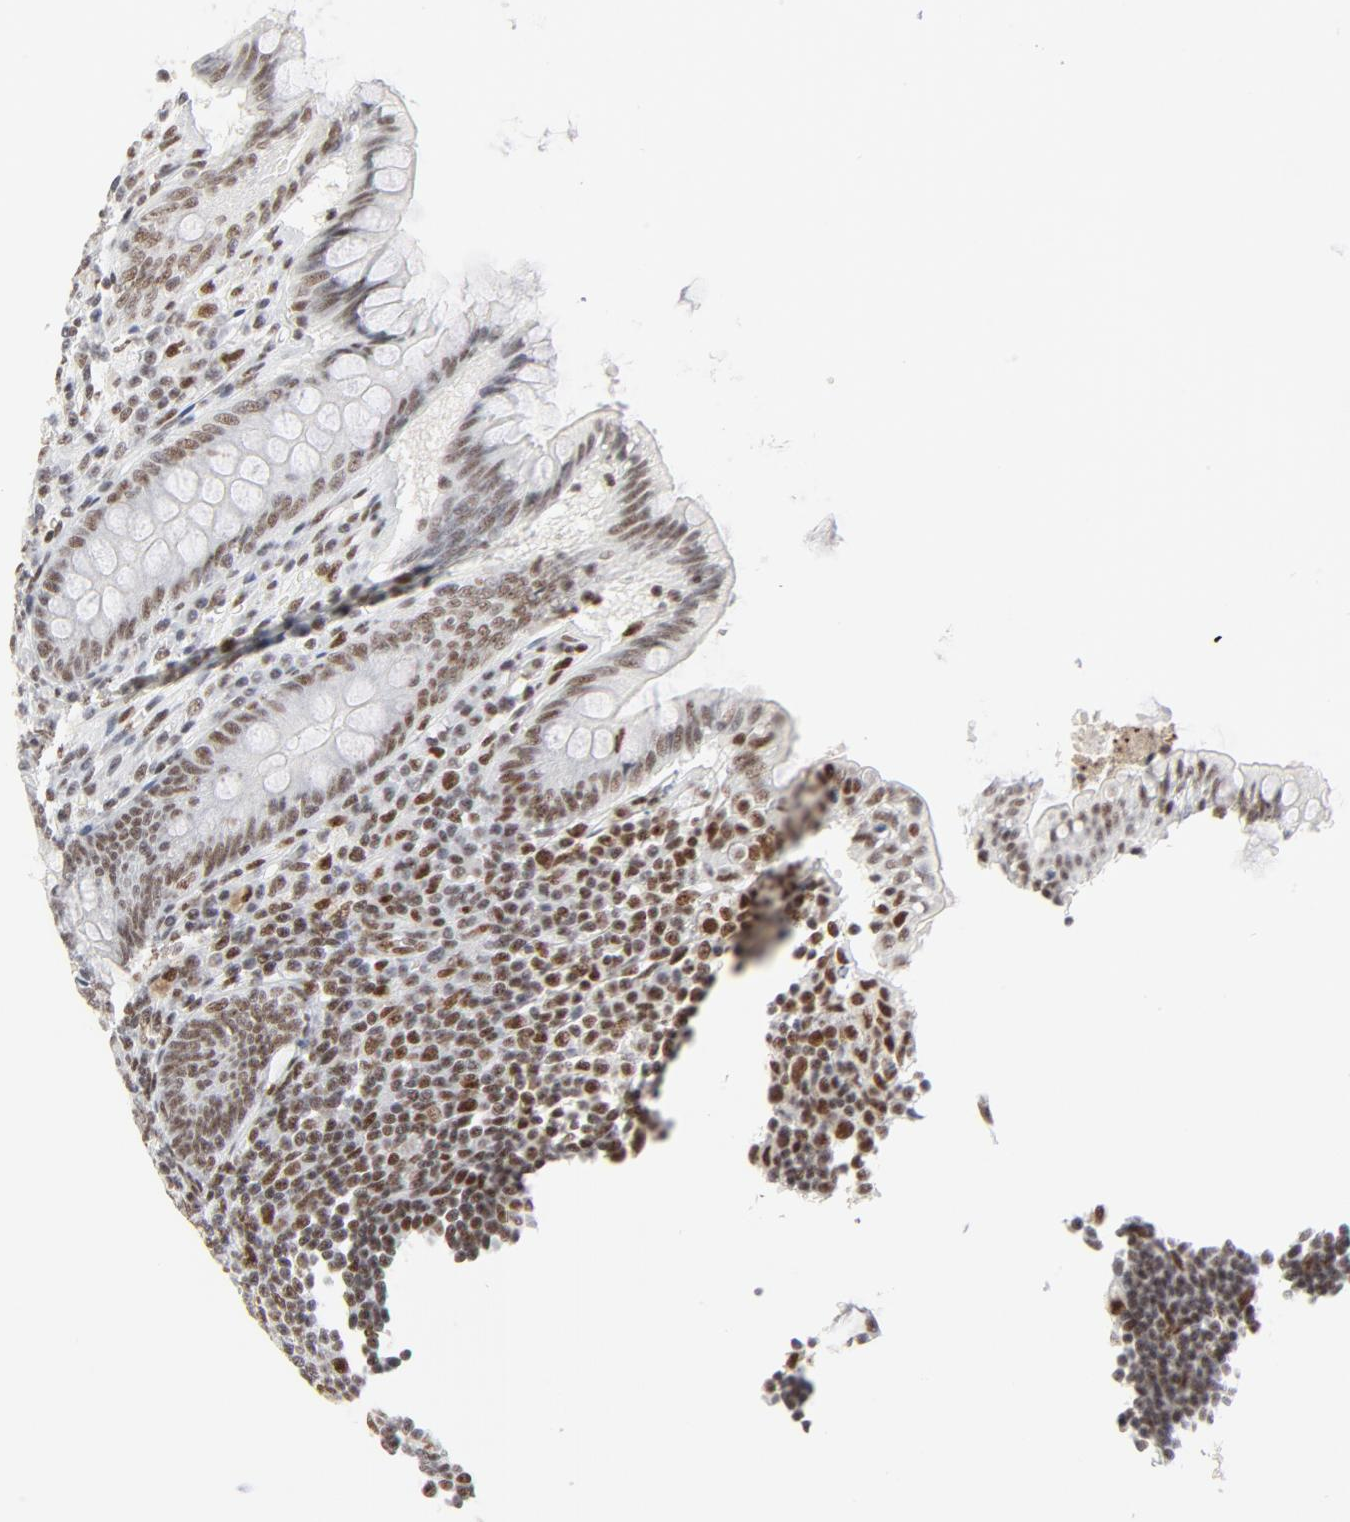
{"staining": {"intensity": "strong", "quantity": ">75%", "location": "nuclear"}, "tissue": "appendix", "cell_type": "Glandular cells", "image_type": "normal", "snomed": [{"axis": "morphology", "description": "Normal tissue, NOS"}, {"axis": "topography", "description": "Appendix"}], "caption": "Protein staining by IHC reveals strong nuclear expression in about >75% of glandular cells in unremarkable appendix. The staining is performed using DAB brown chromogen to label protein expression. The nuclei are counter-stained blue using hematoxylin.", "gene": "GTF2H1", "patient": {"sex": "female", "age": 66}}